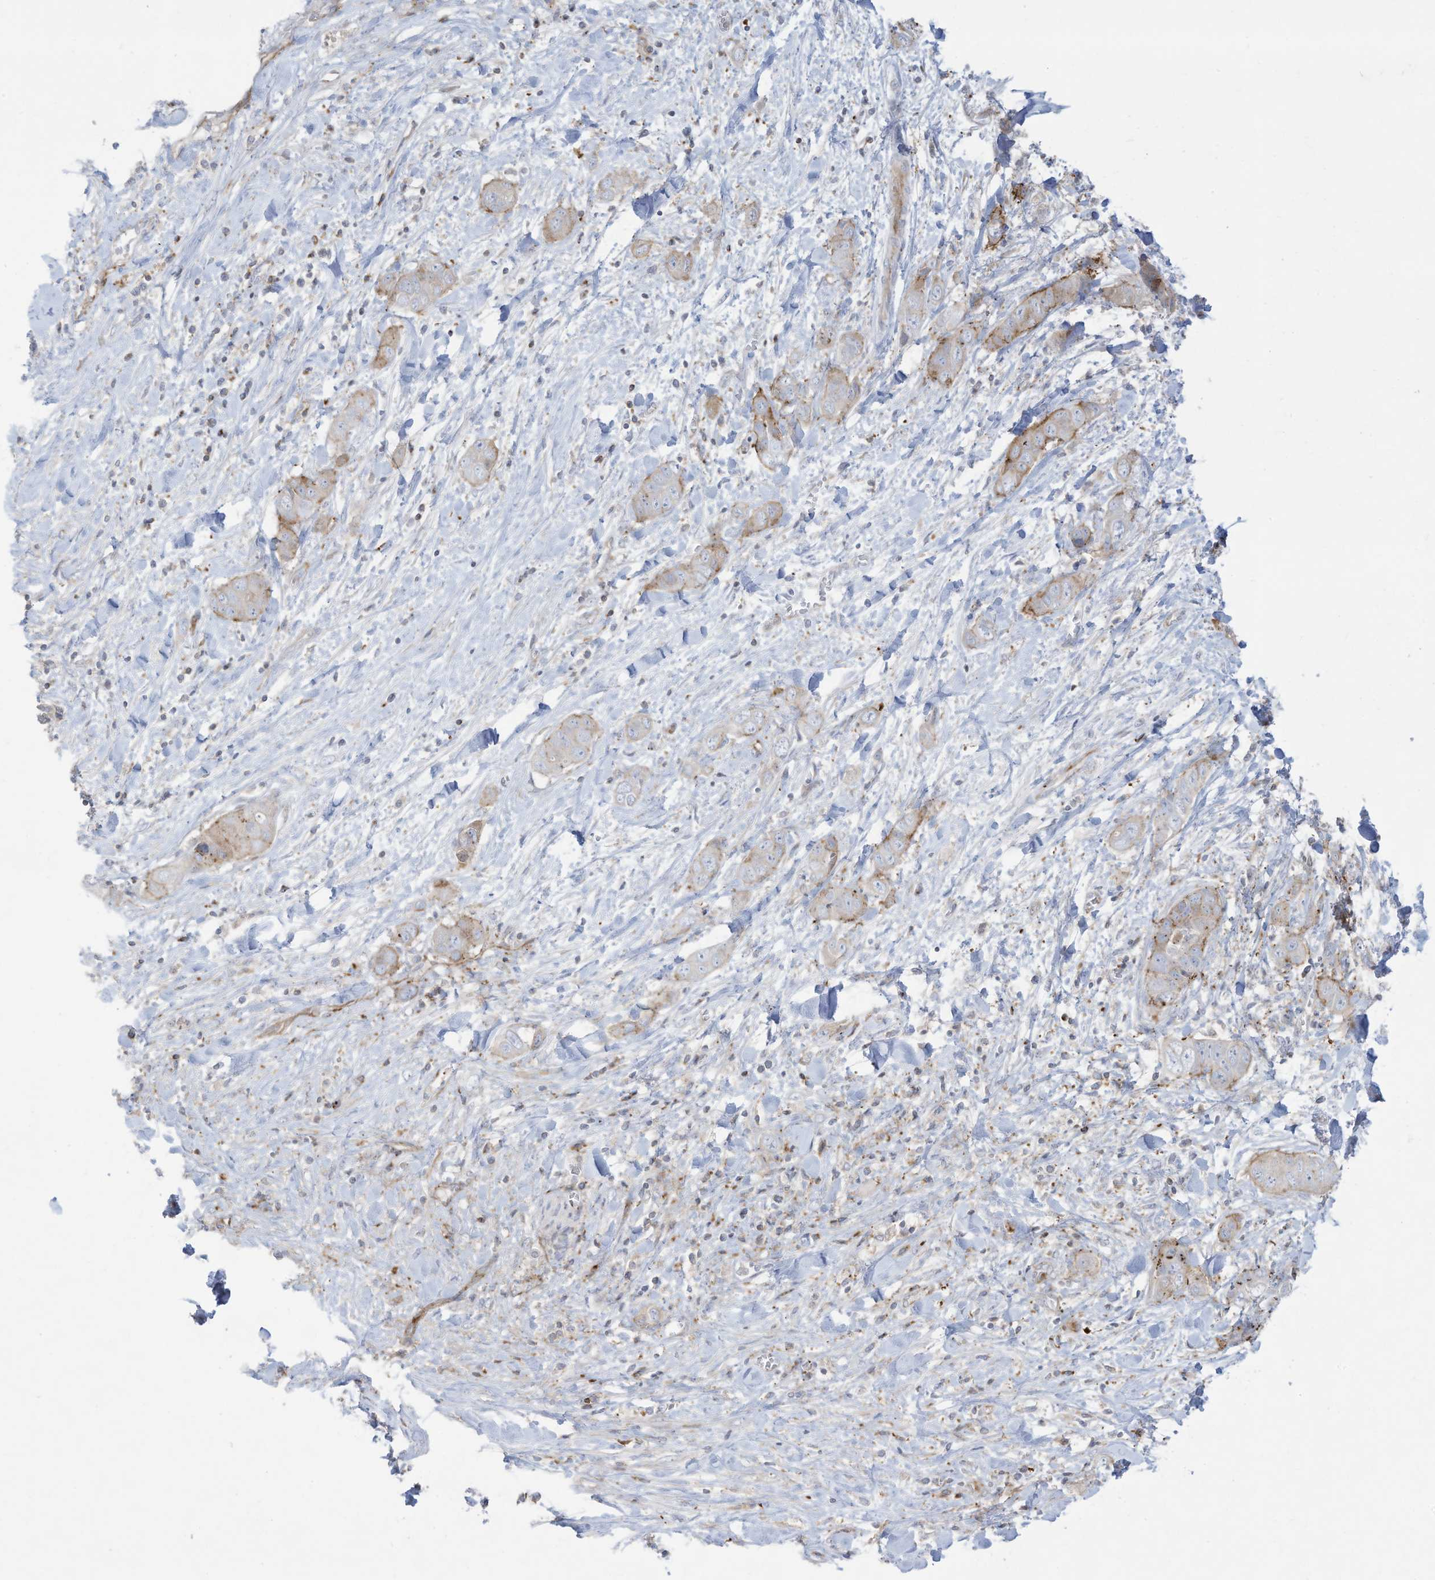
{"staining": {"intensity": "moderate", "quantity": "<25%", "location": "cytoplasmic/membranous"}, "tissue": "liver cancer", "cell_type": "Tumor cells", "image_type": "cancer", "snomed": [{"axis": "morphology", "description": "Cholangiocarcinoma"}, {"axis": "topography", "description": "Liver"}], "caption": "This is an image of immunohistochemistry (IHC) staining of liver cancer, which shows moderate expression in the cytoplasmic/membranous of tumor cells.", "gene": "THNSL2", "patient": {"sex": "female", "age": 52}}